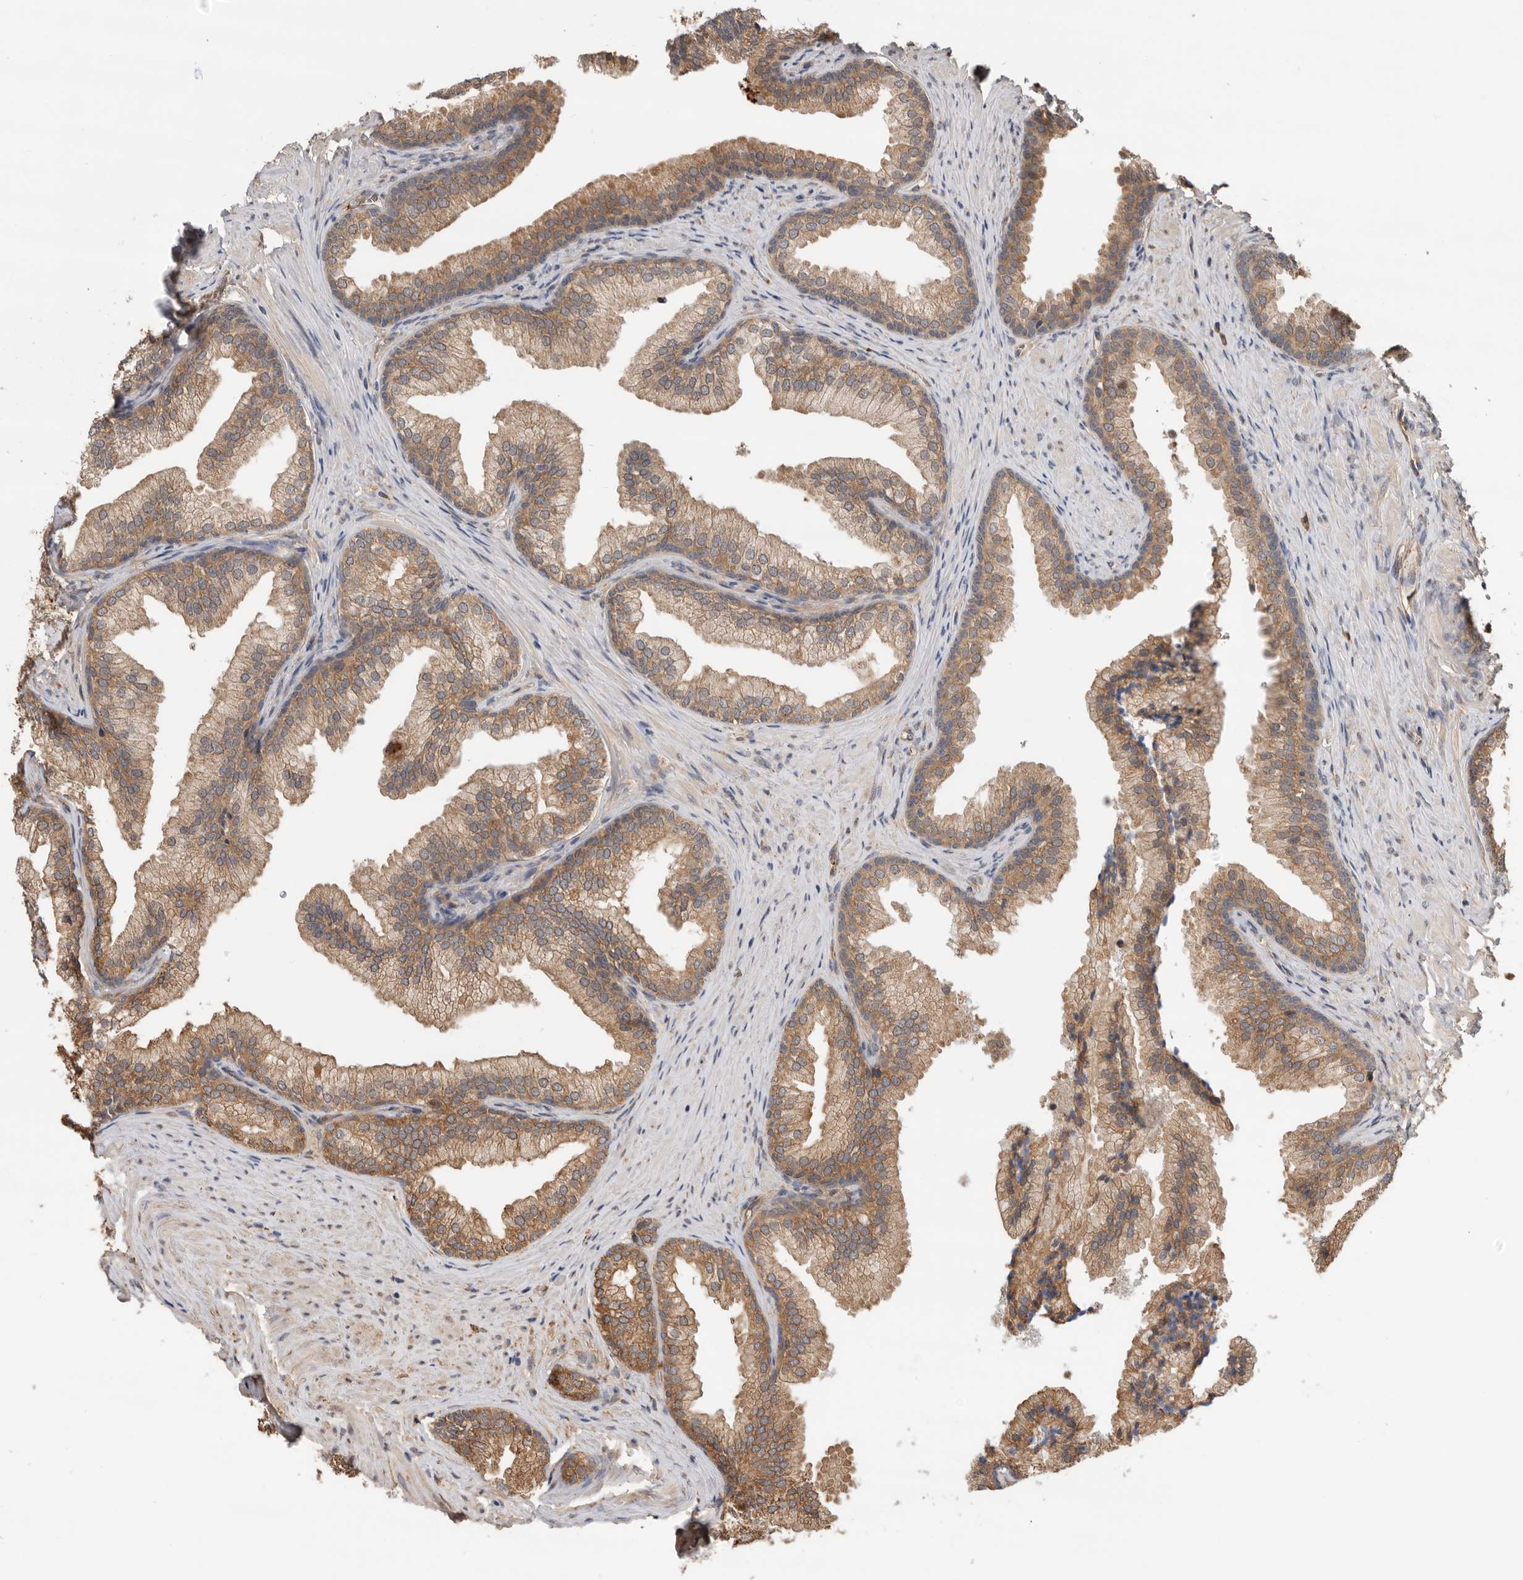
{"staining": {"intensity": "moderate", "quantity": "25%-75%", "location": "cytoplasmic/membranous"}, "tissue": "prostate", "cell_type": "Glandular cells", "image_type": "normal", "snomed": [{"axis": "morphology", "description": "Normal tissue, NOS"}, {"axis": "topography", "description": "Prostate"}], "caption": "Immunohistochemical staining of normal human prostate shows 25%-75% levels of moderate cytoplasmic/membranous protein positivity in about 25%-75% of glandular cells. The protein of interest is shown in brown color, while the nuclei are stained blue.", "gene": "CDC42BPB", "patient": {"sex": "male", "age": 76}}